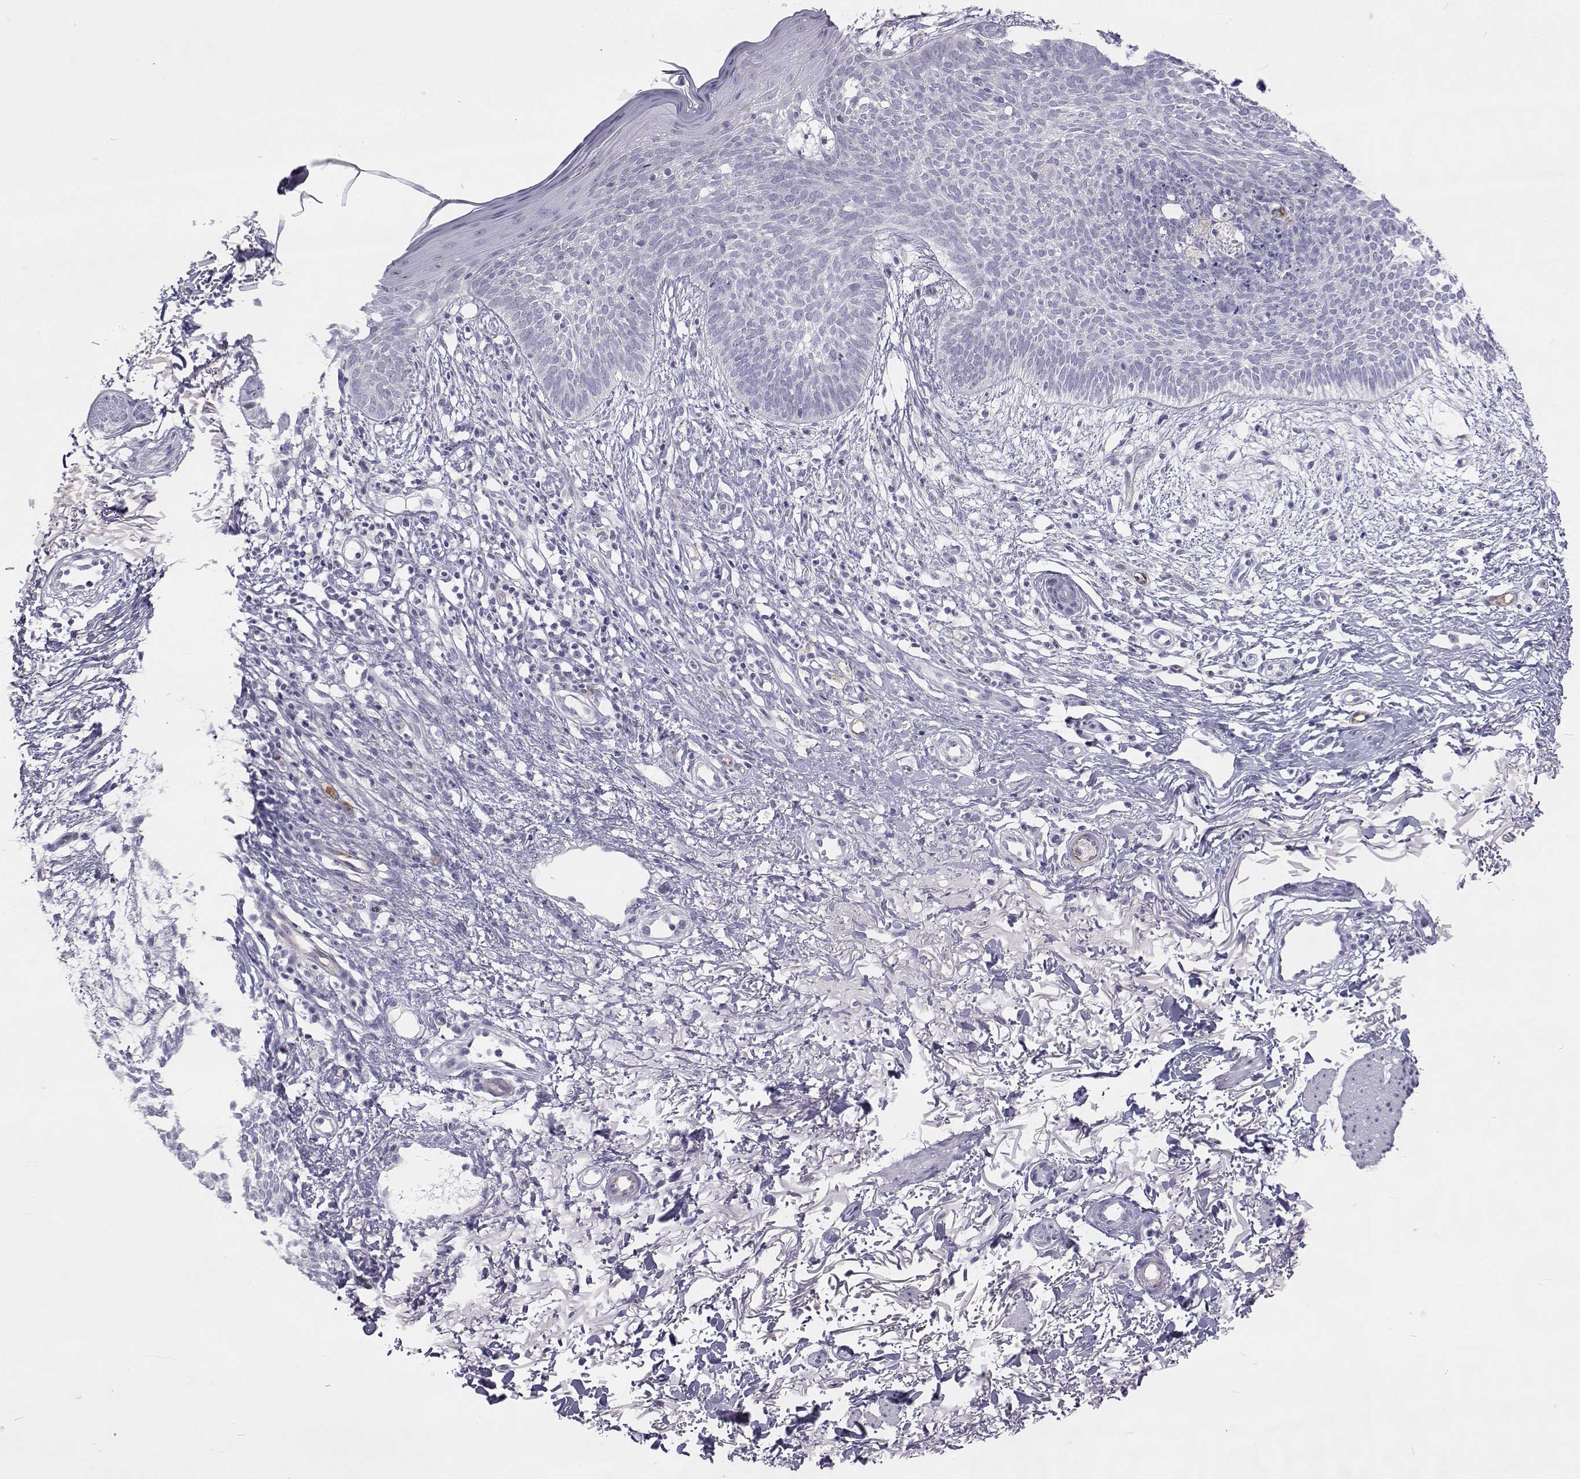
{"staining": {"intensity": "negative", "quantity": "none", "location": "none"}, "tissue": "skin cancer", "cell_type": "Tumor cells", "image_type": "cancer", "snomed": [{"axis": "morphology", "description": "Basal cell carcinoma"}, {"axis": "topography", "description": "Skin"}], "caption": "Immunohistochemistry of human skin basal cell carcinoma demonstrates no positivity in tumor cells.", "gene": "GALM", "patient": {"sex": "female", "age": 84}}